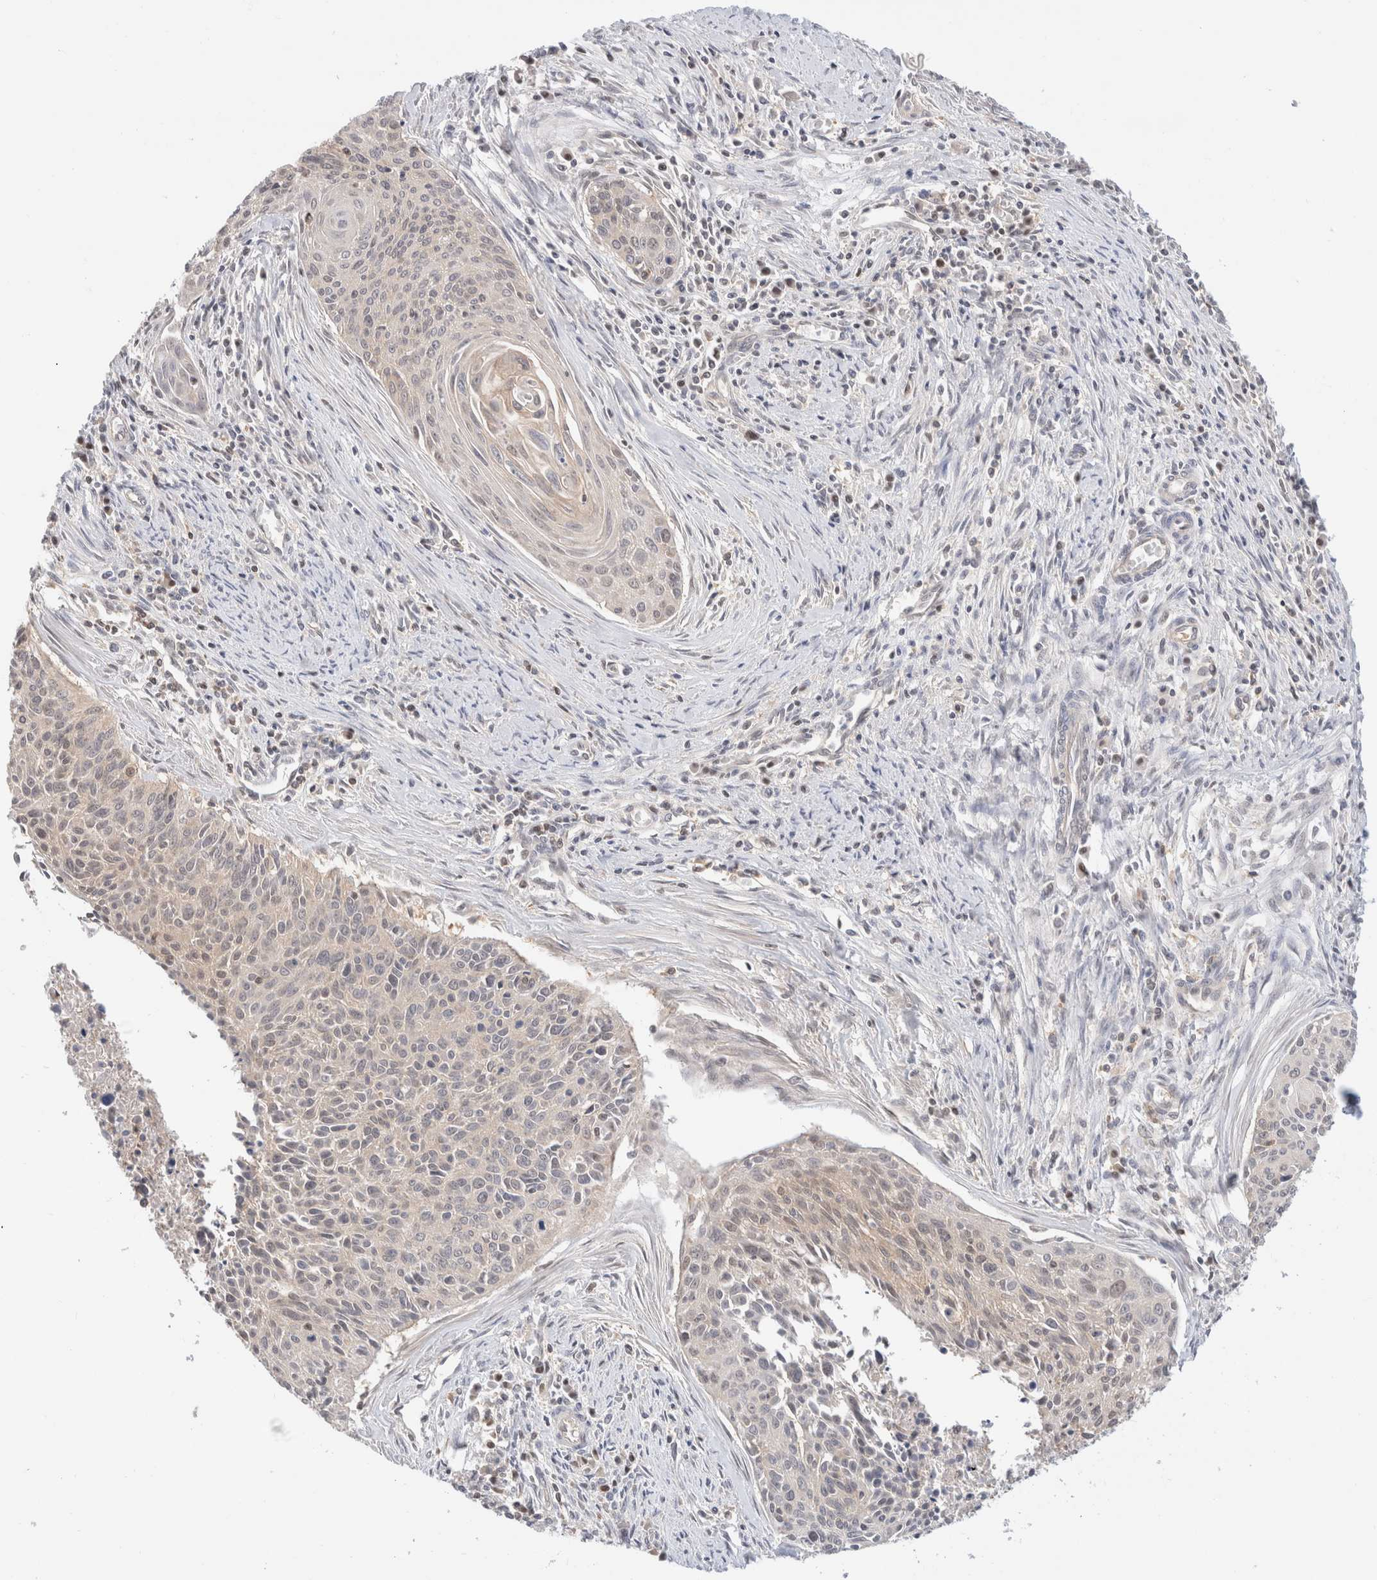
{"staining": {"intensity": "negative", "quantity": "none", "location": "none"}, "tissue": "cervical cancer", "cell_type": "Tumor cells", "image_type": "cancer", "snomed": [{"axis": "morphology", "description": "Squamous cell carcinoma, NOS"}, {"axis": "topography", "description": "Cervix"}], "caption": "Tumor cells show no significant protein expression in squamous cell carcinoma (cervical).", "gene": "C17orf97", "patient": {"sex": "female", "age": 55}}